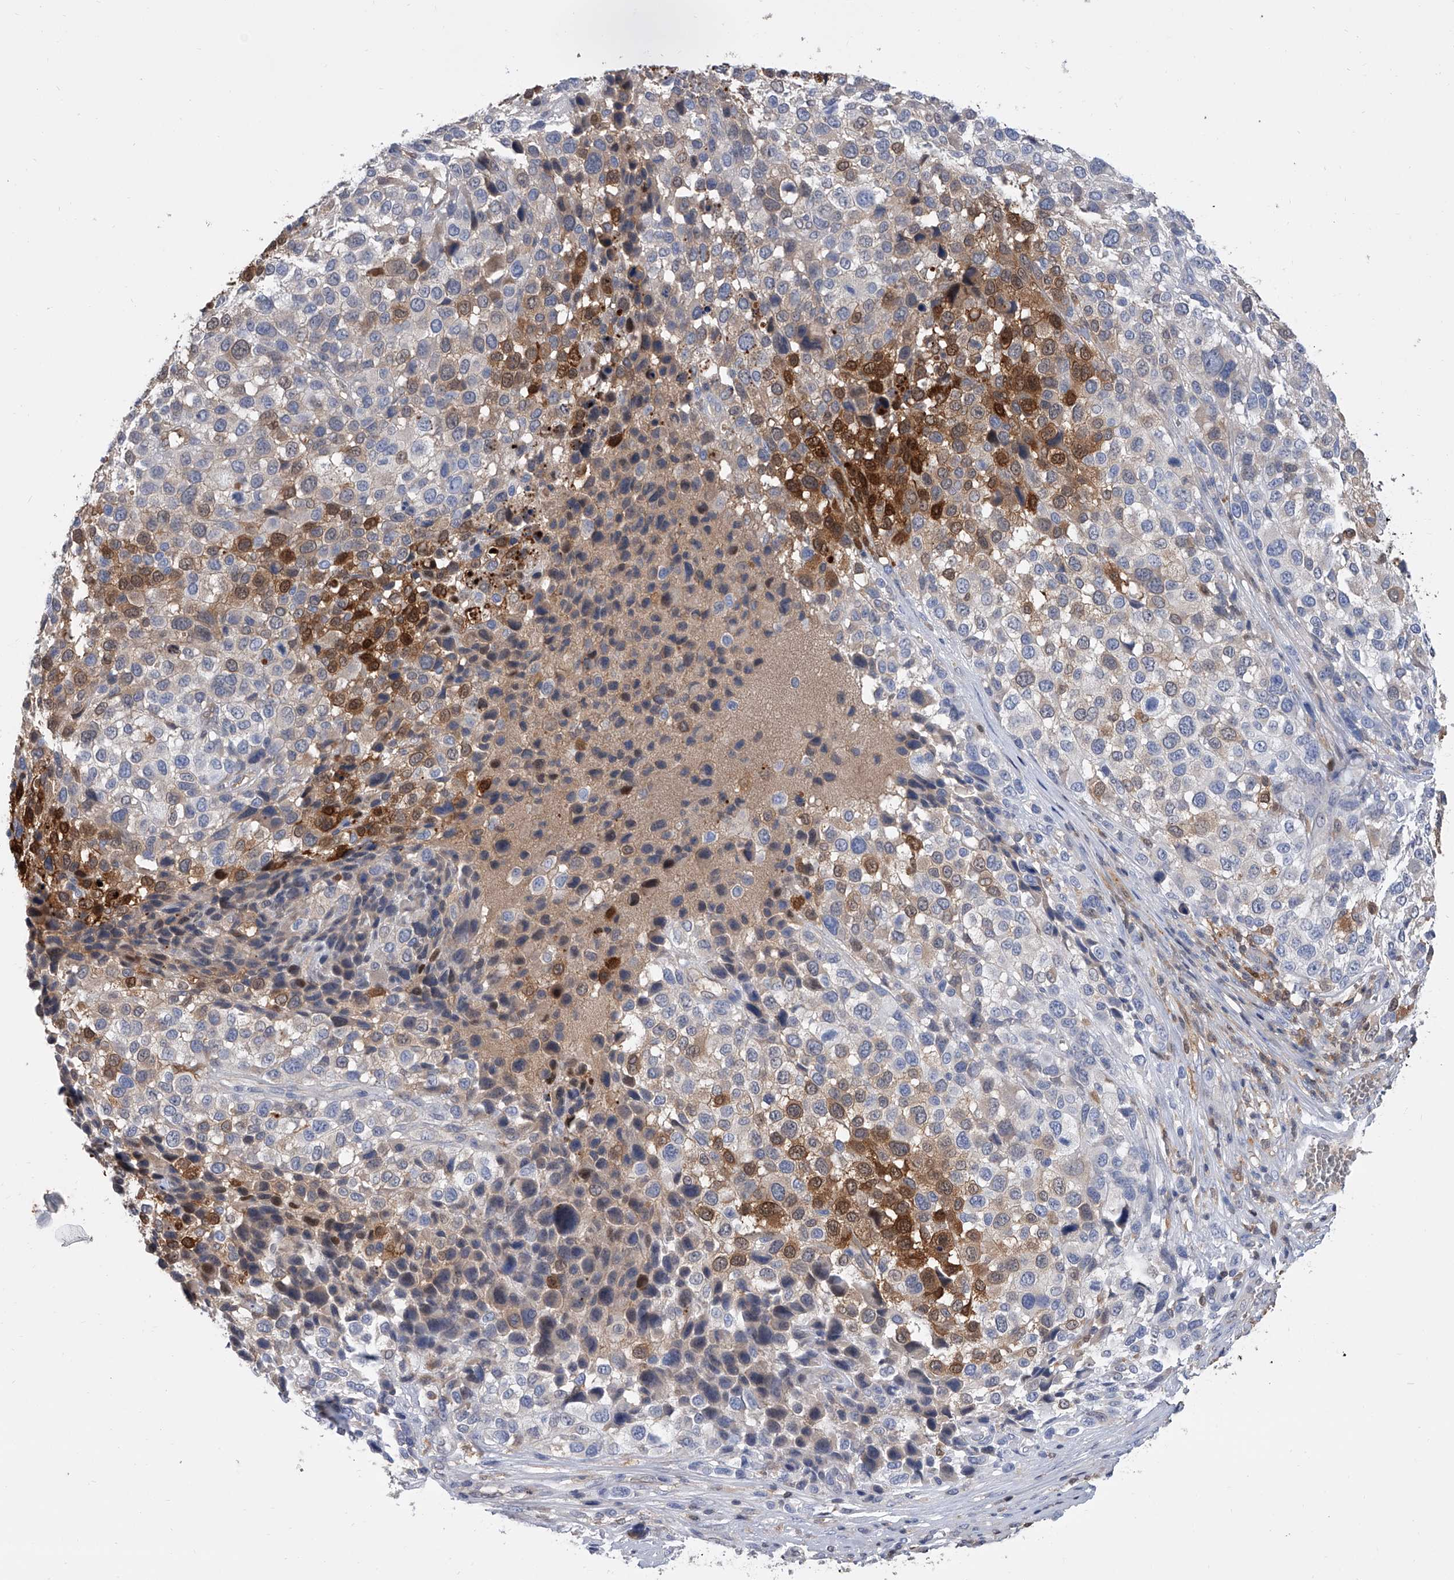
{"staining": {"intensity": "moderate", "quantity": "25%-75%", "location": "cytoplasmic/membranous,nuclear"}, "tissue": "melanoma", "cell_type": "Tumor cells", "image_type": "cancer", "snomed": [{"axis": "morphology", "description": "Malignant melanoma, NOS"}, {"axis": "topography", "description": "Skin of trunk"}], "caption": "Malignant melanoma was stained to show a protein in brown. There is medium levels of moderate cytoplasmic/membranous and nuclear positivity in about 25%-75% of tumor cells.", "gene": "SERPINB9", "patient": {"sex": "male", "age": 71}}